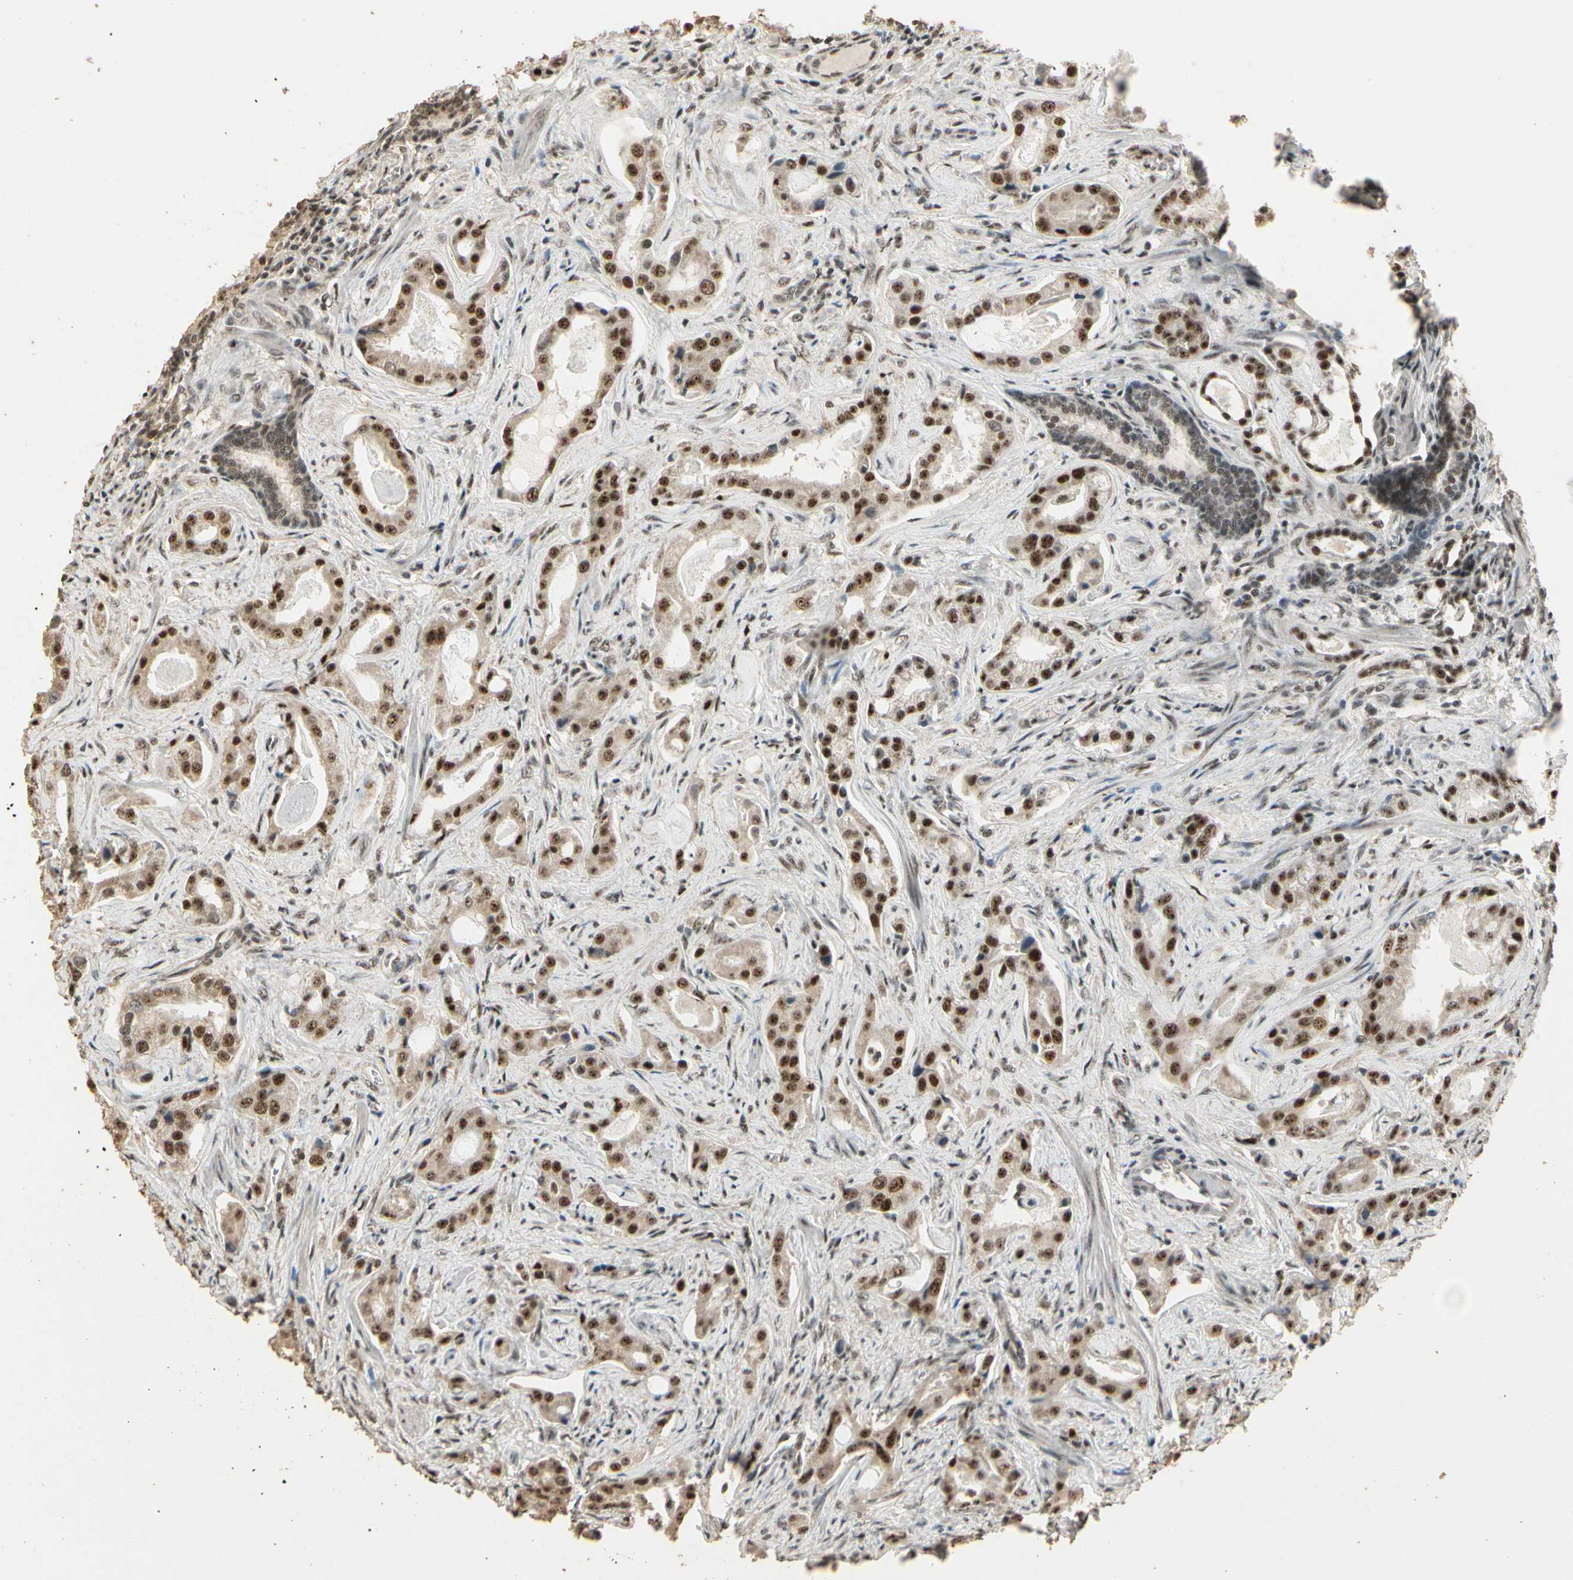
{"staining": {"intensity": "moderate", "quantity": ">75%", "location": "nuclear"}, "tissue": "prostate cancer", "cell_type": "Tumor cells", "image_type": "cancer", "snomed": [{"axis": "morphology", "description": "Adenocarcinoma, Low grade"}, {"axis": "topography", "description": "Prostate"}], "caption": "Protein staining reveals moderate nuclear expression in about >75% of tumor cells in prostate cancer (low-grade adenocarcinoma).", "gene": "RBM25", "patient": {"sex": "male", "age": 59}}